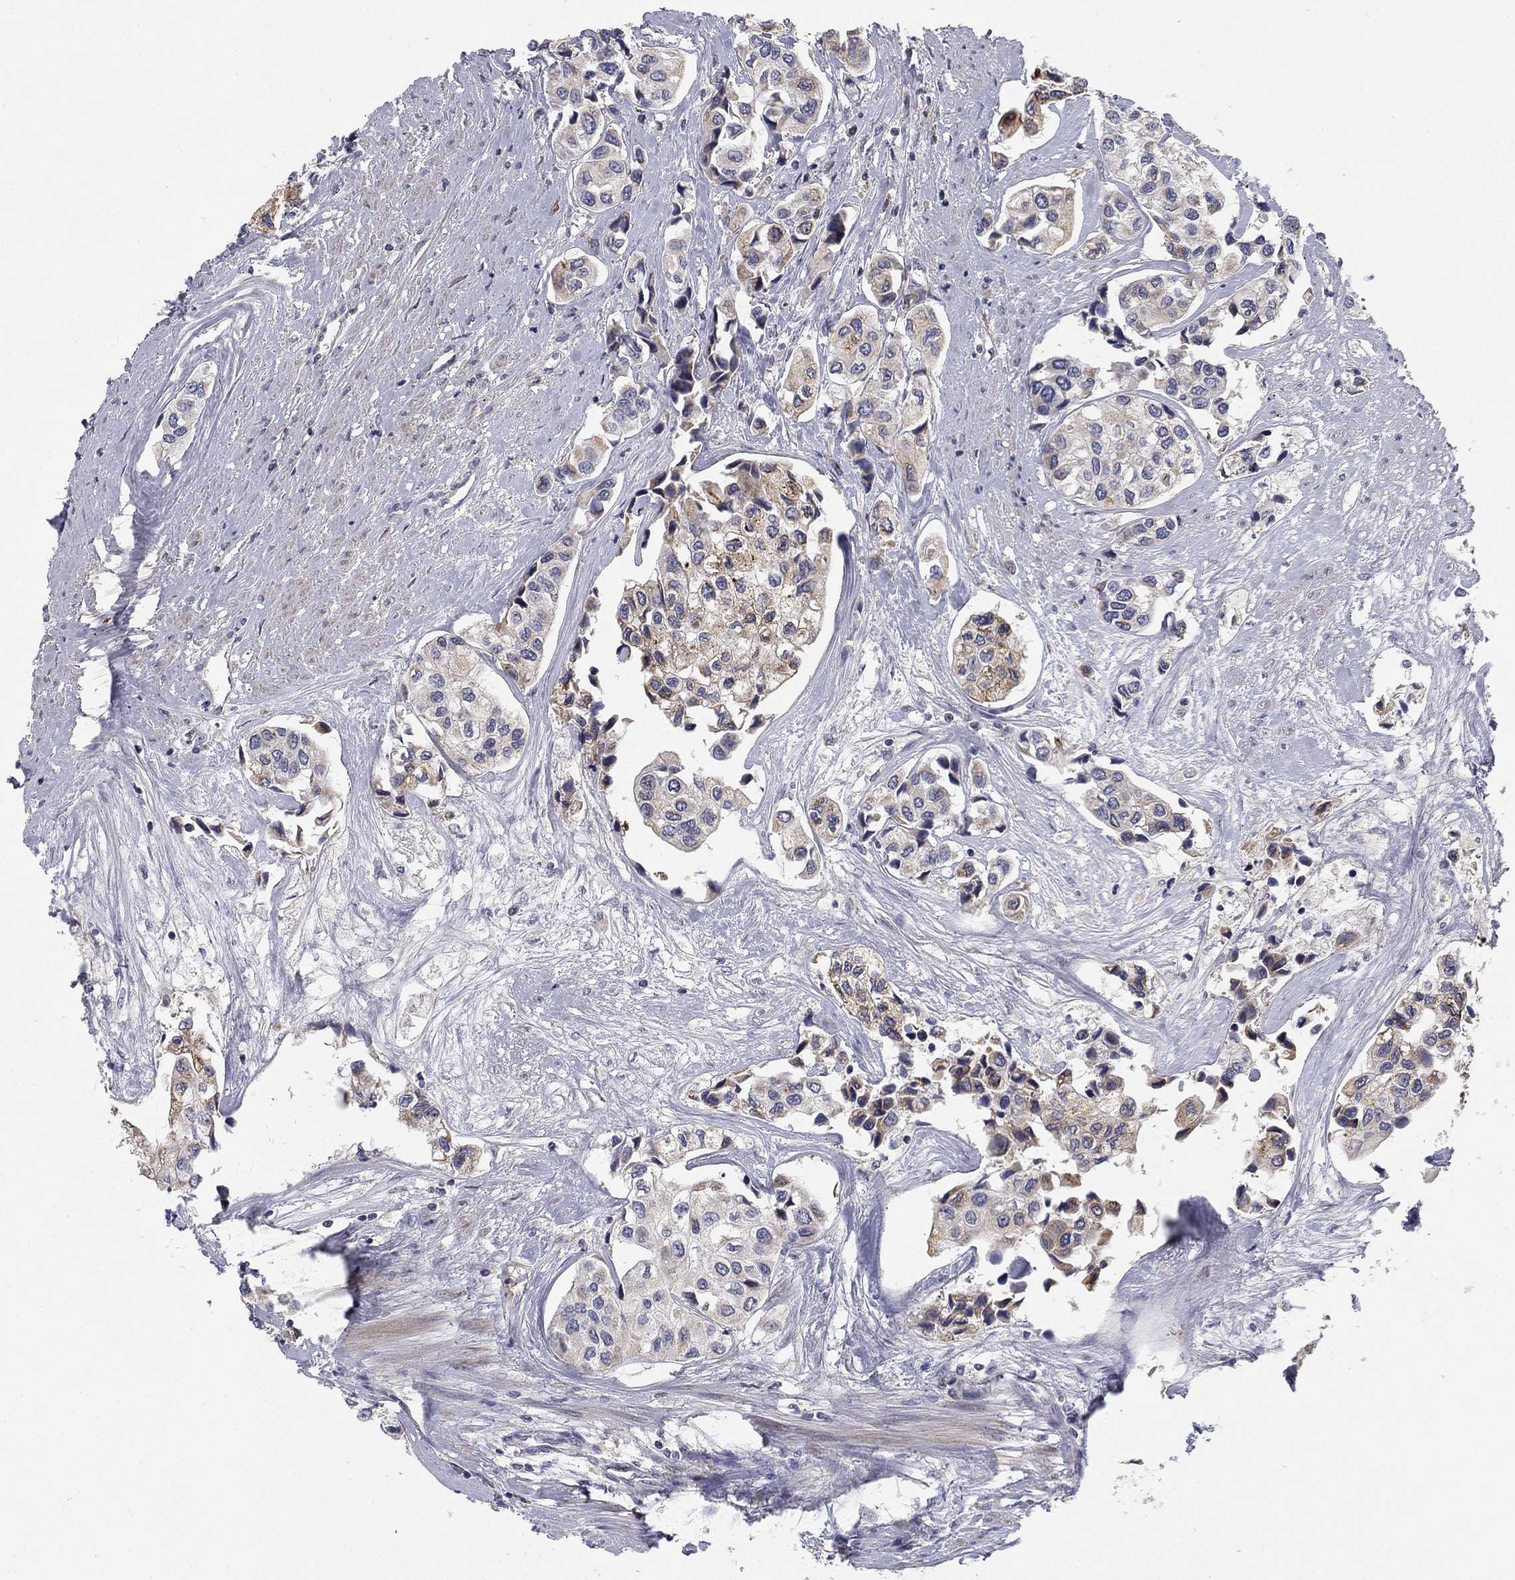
{"staining": {"intensity": "weak", "quantity": "25%-75%", "location": "cytoplasmic/membranous"}, "tissue": "urothelial cancer", "cell_type": "Tumor cells", "image_type": "cancer", "snomed": [{"axis": "morphology", "description": "Urothelial carcinoma, High grade"}, {"axis": "topography", "description": "Urinary bladder"}], "caption": "Approximately 25%-75% of tumor cells in human urothelial cancer show weak cytoplasmic/membranous protein positivity as visualized by brown immunohistochemical staining.", "gene": "MMAA", "patient": {"sex": "male", "age": 73}}